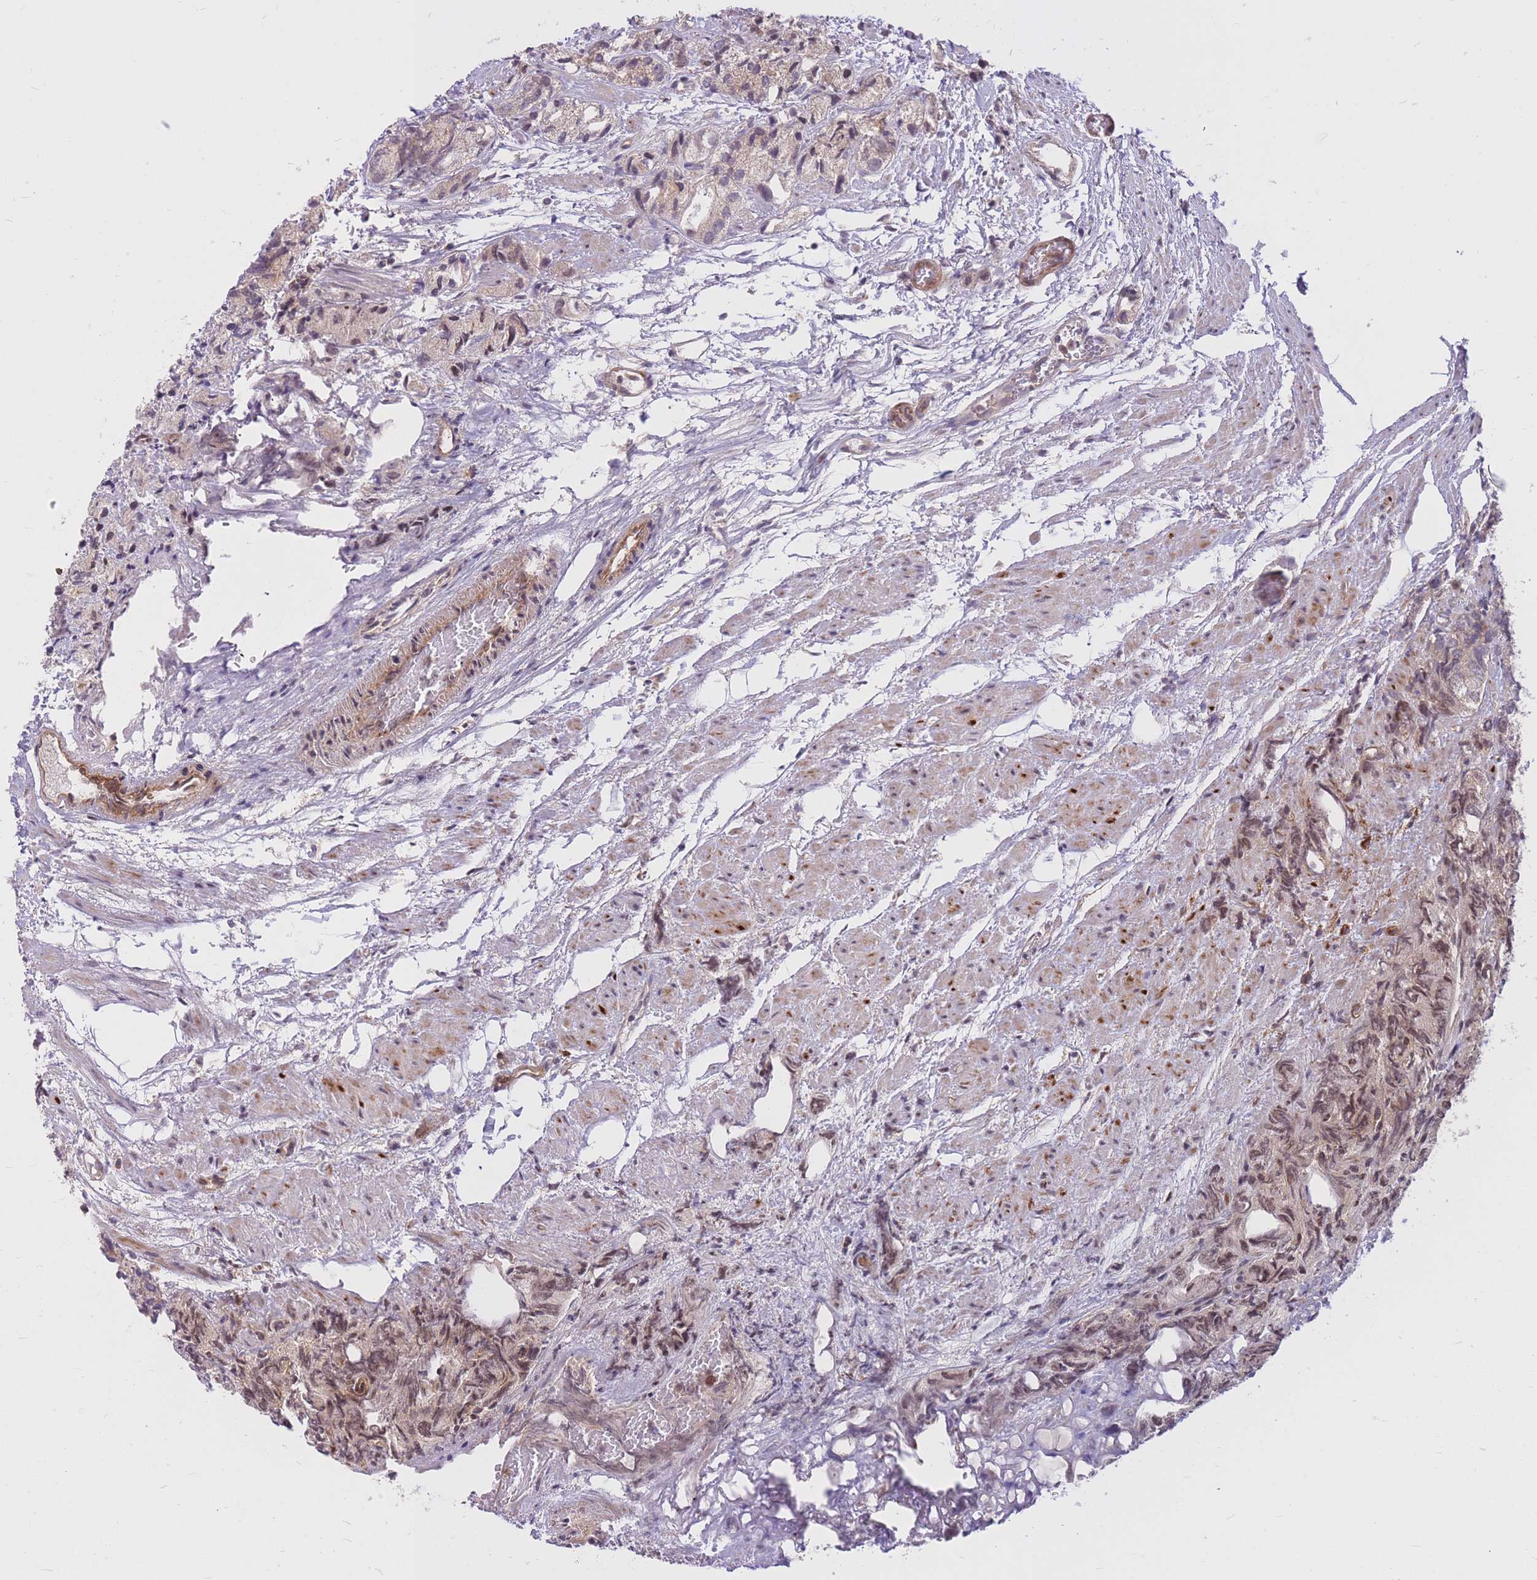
{"staining": {"intensity": "weak", "quantity": ">75%", "location": "nuclear"}, "tissue": "prostate cancer", "cell_type": "Tumor cells", "image_type": "cancer", "snomed": [{"axis": "morphology", "description": "Adenocarcinoma, High grade"}, {"axis": "topography", "description": "Prostate"}], "caption": "Immunohistochemical staining of adenocarcinoma (high-grade) (prostate) shows low levels of weak nuclear expression in approximately >75% of tumor cells.", "gene": "TCF20", "patient": {"sex": "male", "age": 82}}